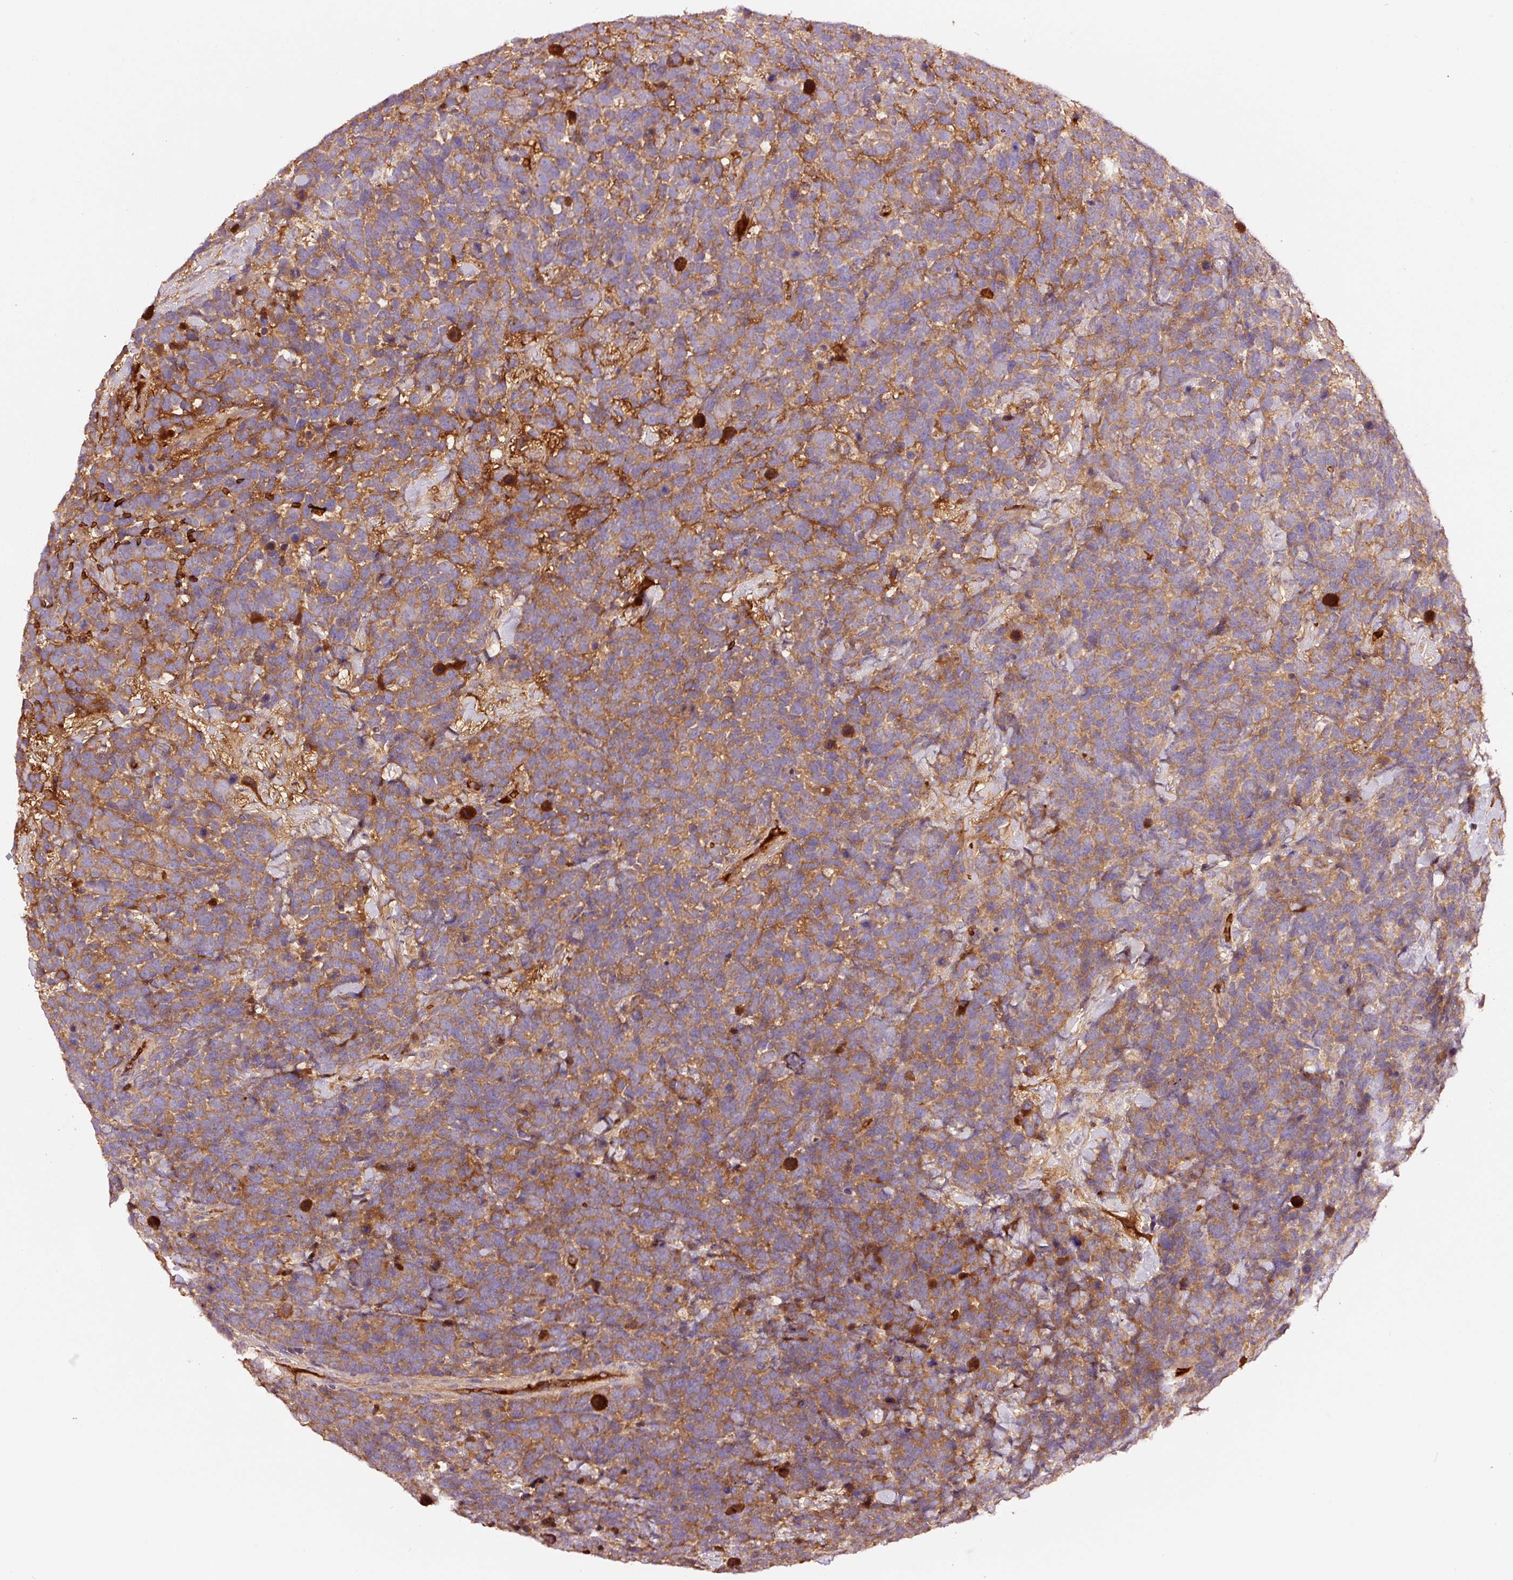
{"staining": {"intensity": "moderate", "quantity": ">75%", "location": "cytoplasmic/membranous"}, "tissue": "urothelial cancer", "cell_type": "Tumor cells", "image_type": "cancer", "snomed": [{"axis": "morphology", "description": "Urothelial carcinoma, High grade"}, {"axis": "topography", "description": "Urinary bladder"}], "caption": "Immunohistochemistry of human urothelial cancer demonstrates medium levels of moderate cytoplasmic/membranous staining in approximately >75% of tumor cells. (Brightfield microscopy of DAB IHC at high magnification).", "gene": "PGLYRP2", "patient": {"sex": "female", "age": 82}}